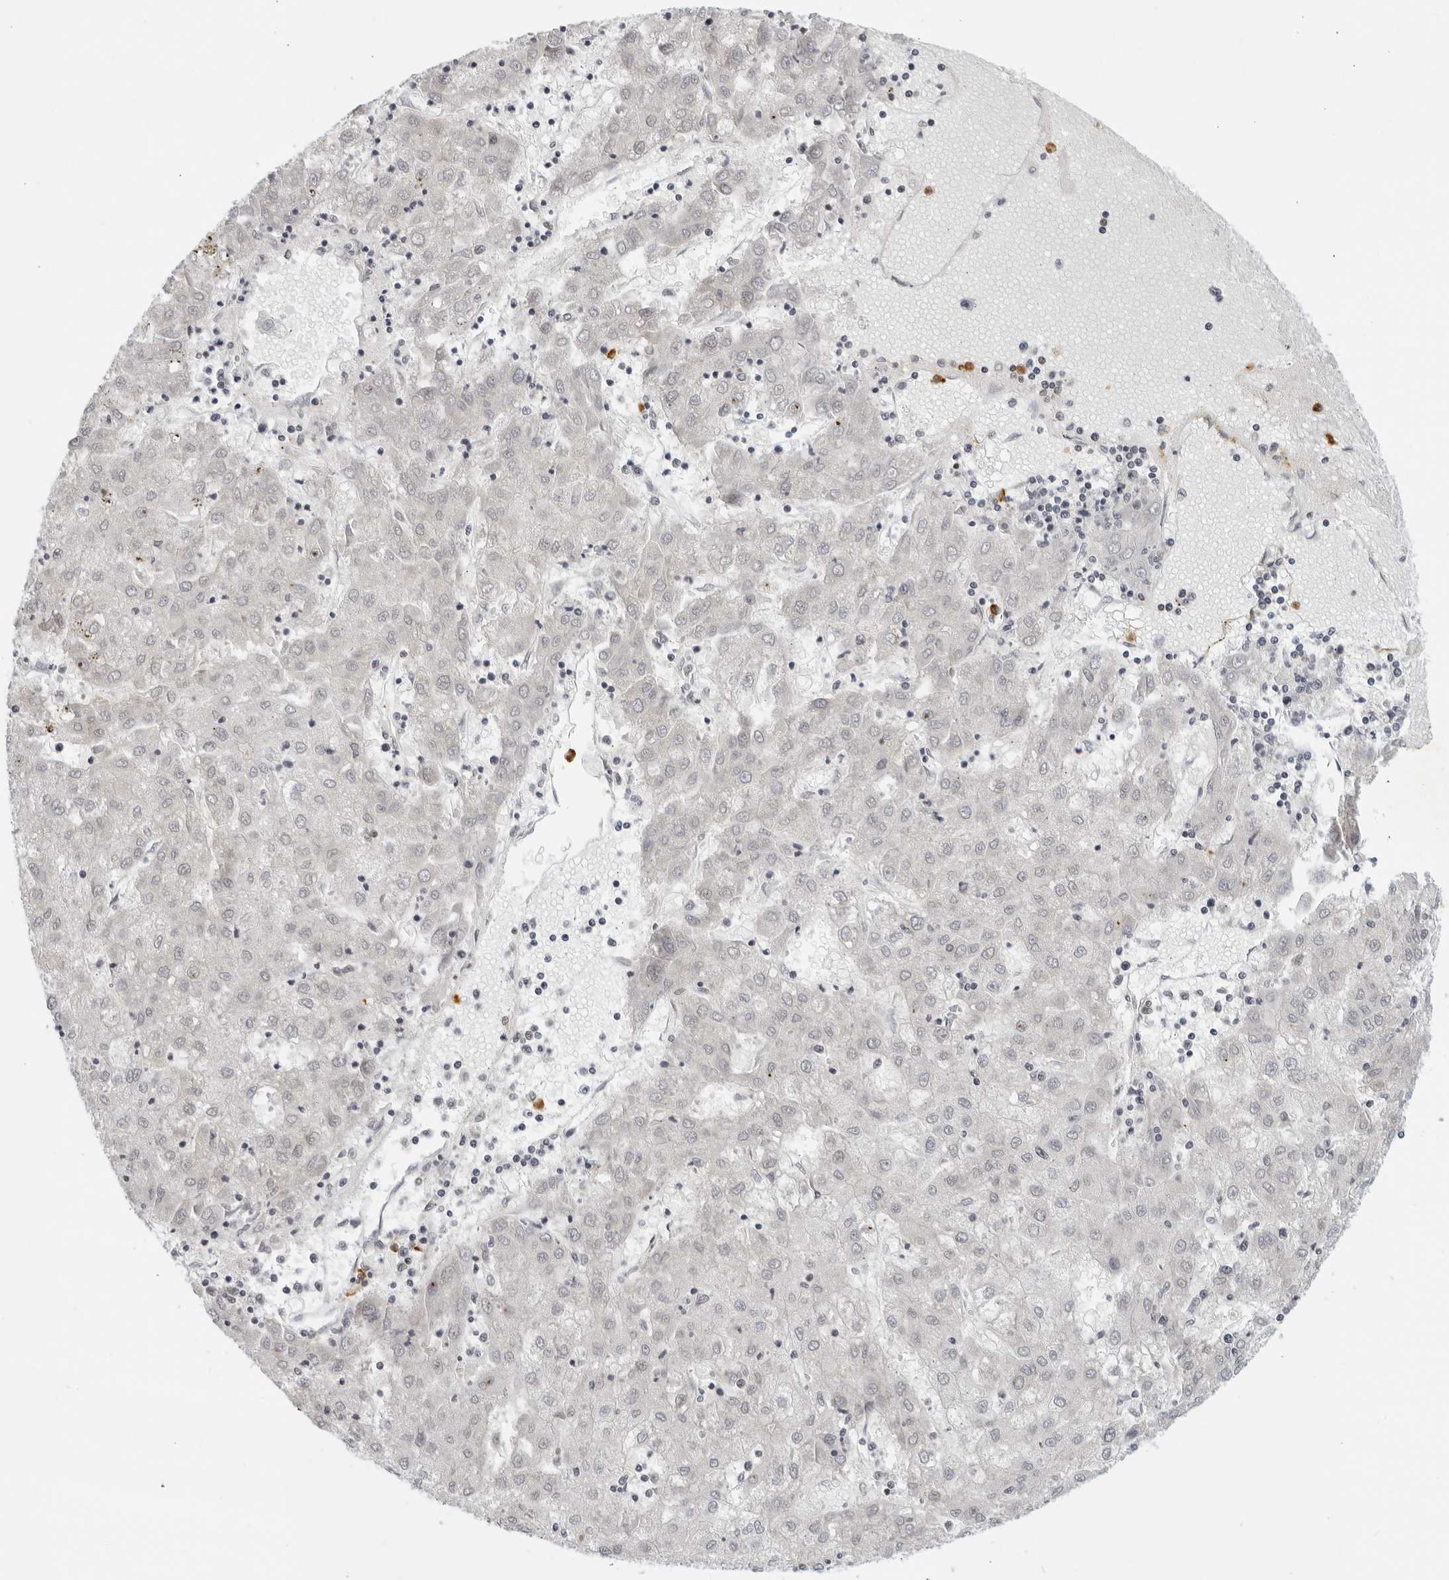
{"staining": {"intensity": "negative", "quantity": "none", "location": "none"}, "tissue": "liver cancer", "cell_type": "Tumor cells", "image_type": "cancer", "snomed": [{"axis": "morphology", "description": "Carcinoma, Hepatocellular, NOS"}, {"axis": "topography", "description": "Liver"}], "caption": "Protein analysis of hepatocellular carcinoma (liver) shows no significant staining in tumor cells.", "gene": "CC2D1B", "patient": {"sex": "male", "age": 72}}